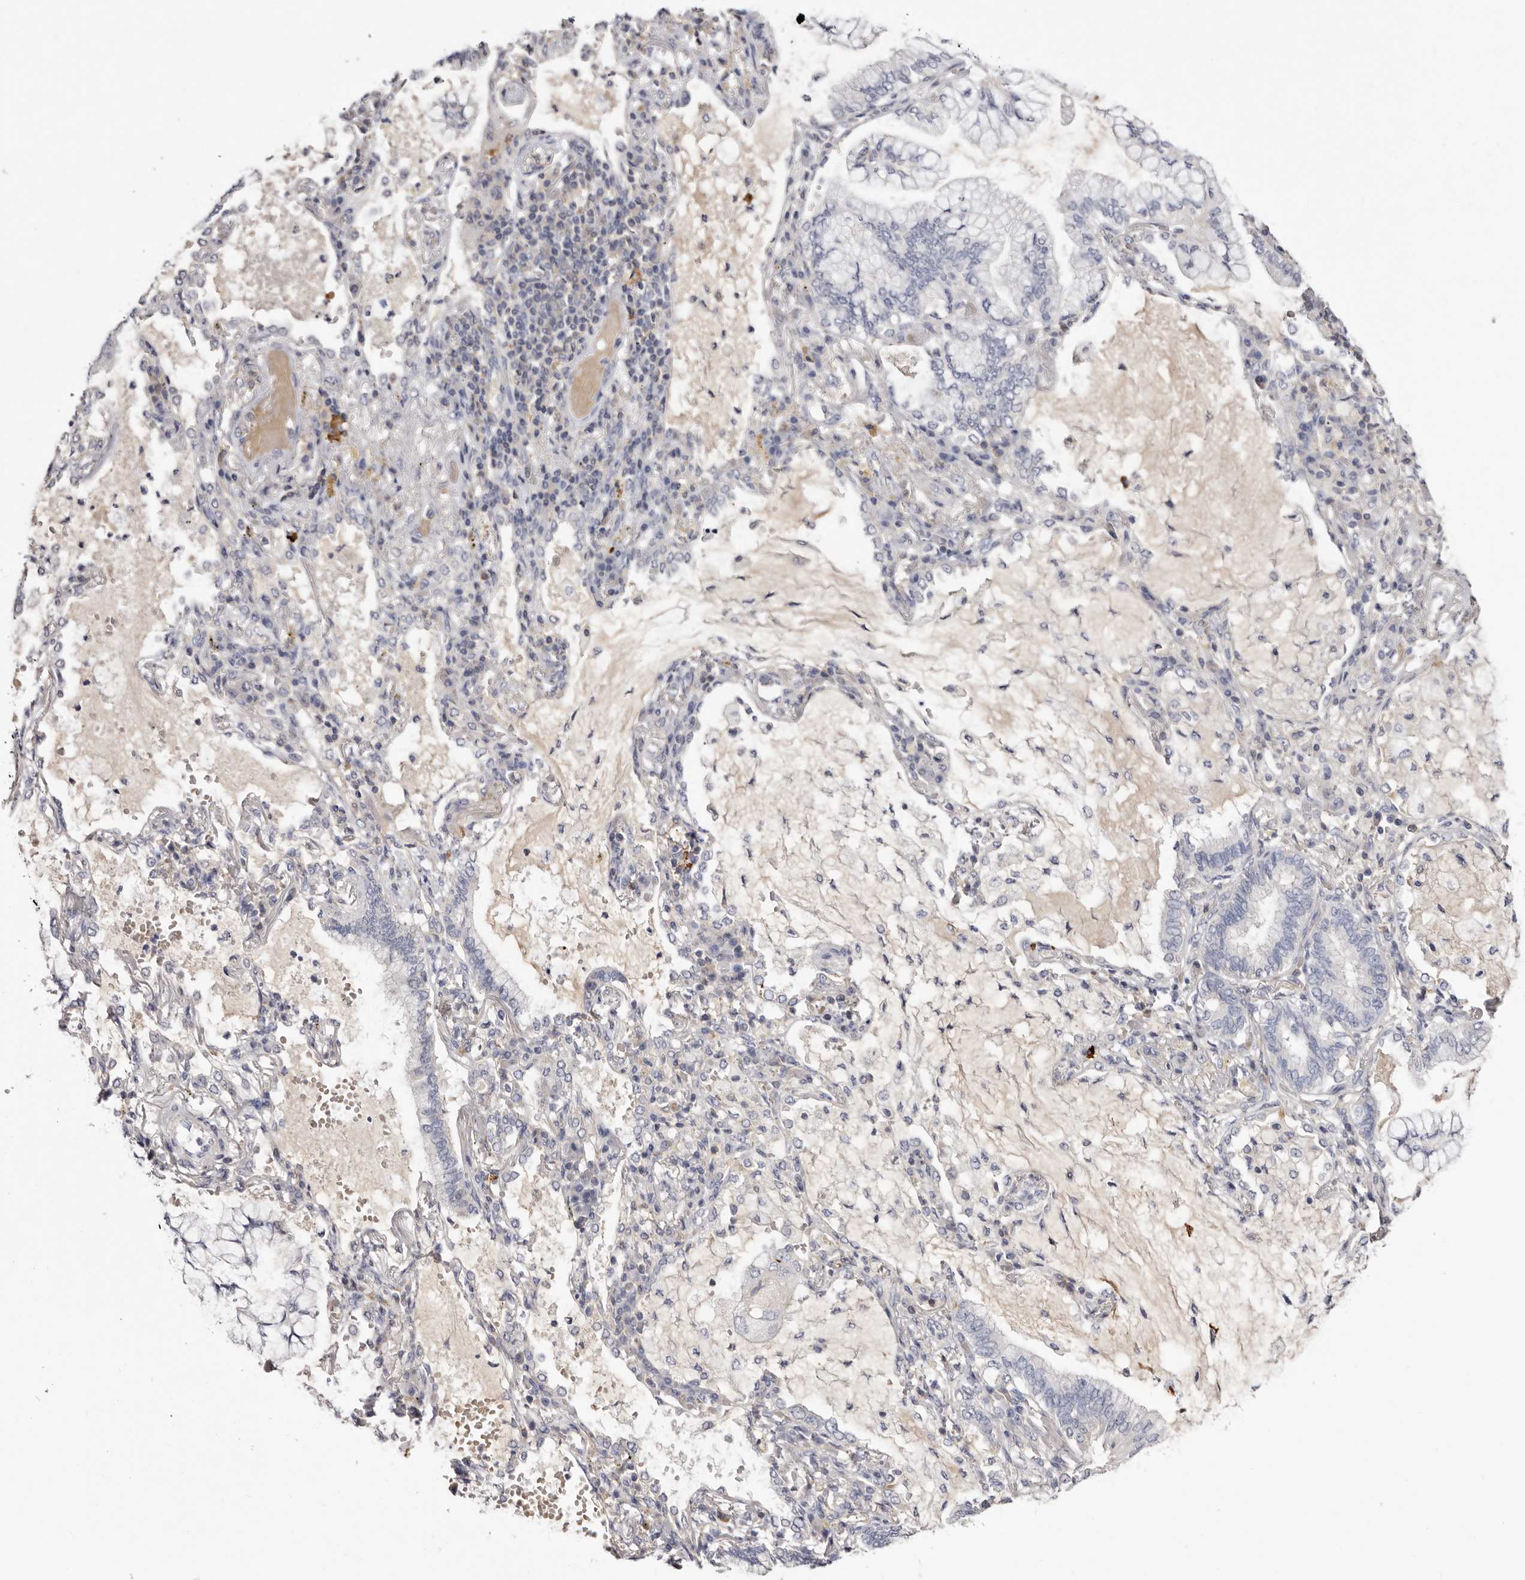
{"staining": {"intensity": "negative", "quantity": "none", "location": "none"}, "tissue": "lung cancer", "cell_type": "Tumor cells", "image_type": "cancer", "snomed": [{"axis": "morphology", "description": "Adenocarcinoma, NOS"}, {"axis": "topography", "description": "Lung"}], "caption": "High power microscopy micrograph of an IHC photomicrograph of lung adenocarcinoma, revealing no significant staining in tumor cells.", "gene": "S1PR5", "patient": {"sex": "female", "age": 70}}